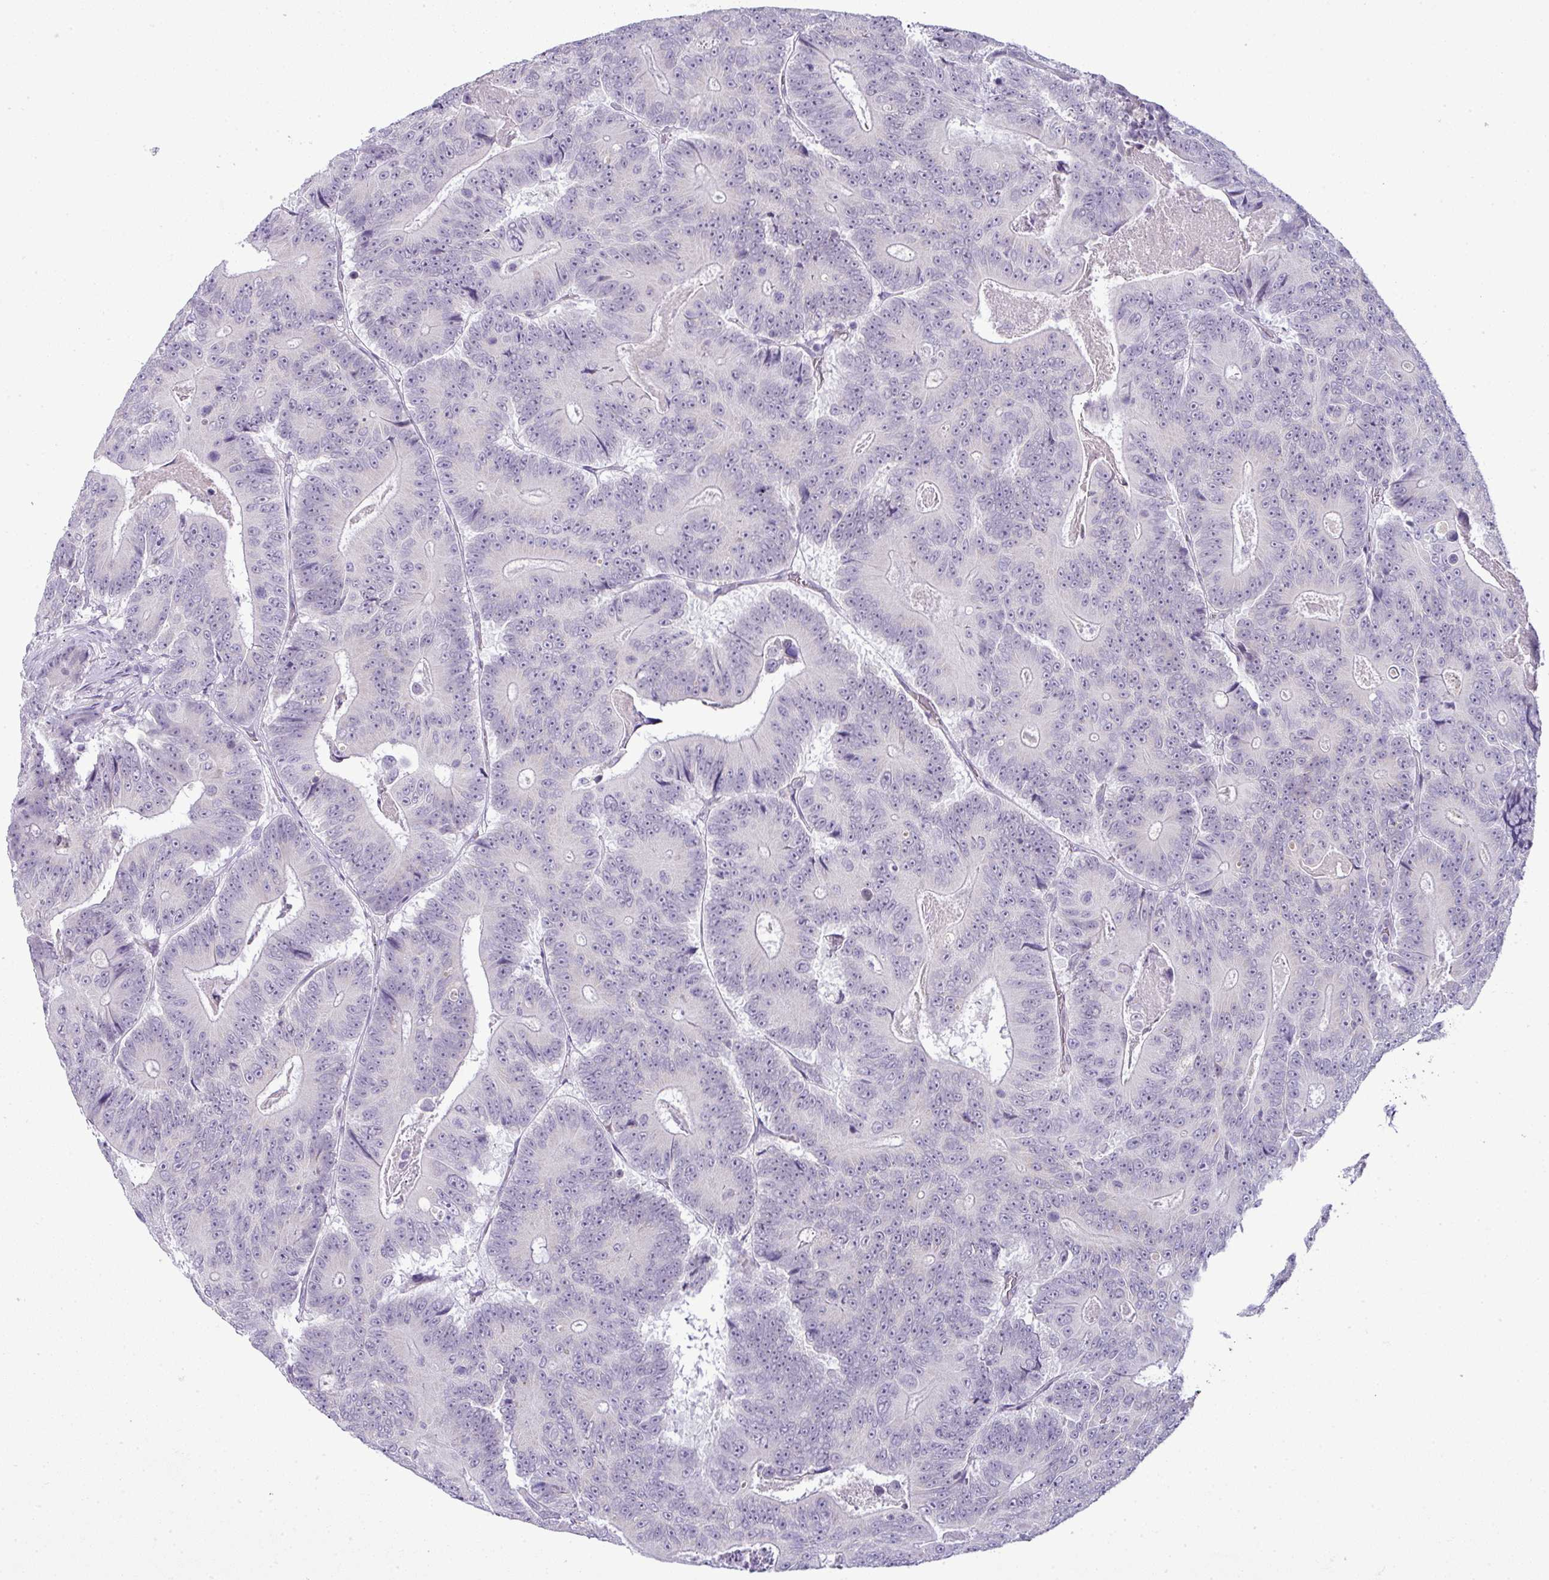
{"staining": {"intensity": "negative", "quantity": "none", "location": "none"}, "tissue": "colorectal cancer", "cell_type": "Tumor cells", "image_type": "cancer", "snomed": [{"axis": "morphology", "description": "Adenocarcinoma, NOS"}, {"axis": "topography", "description": "Colon"}], "caption": "Immunohistochemical staining of colorectal cancer (adenocarcinoma) shows no significant expression in tumor cells.", "gene": "HBEGF", "patient": {"sex": "male", "age": 83}}